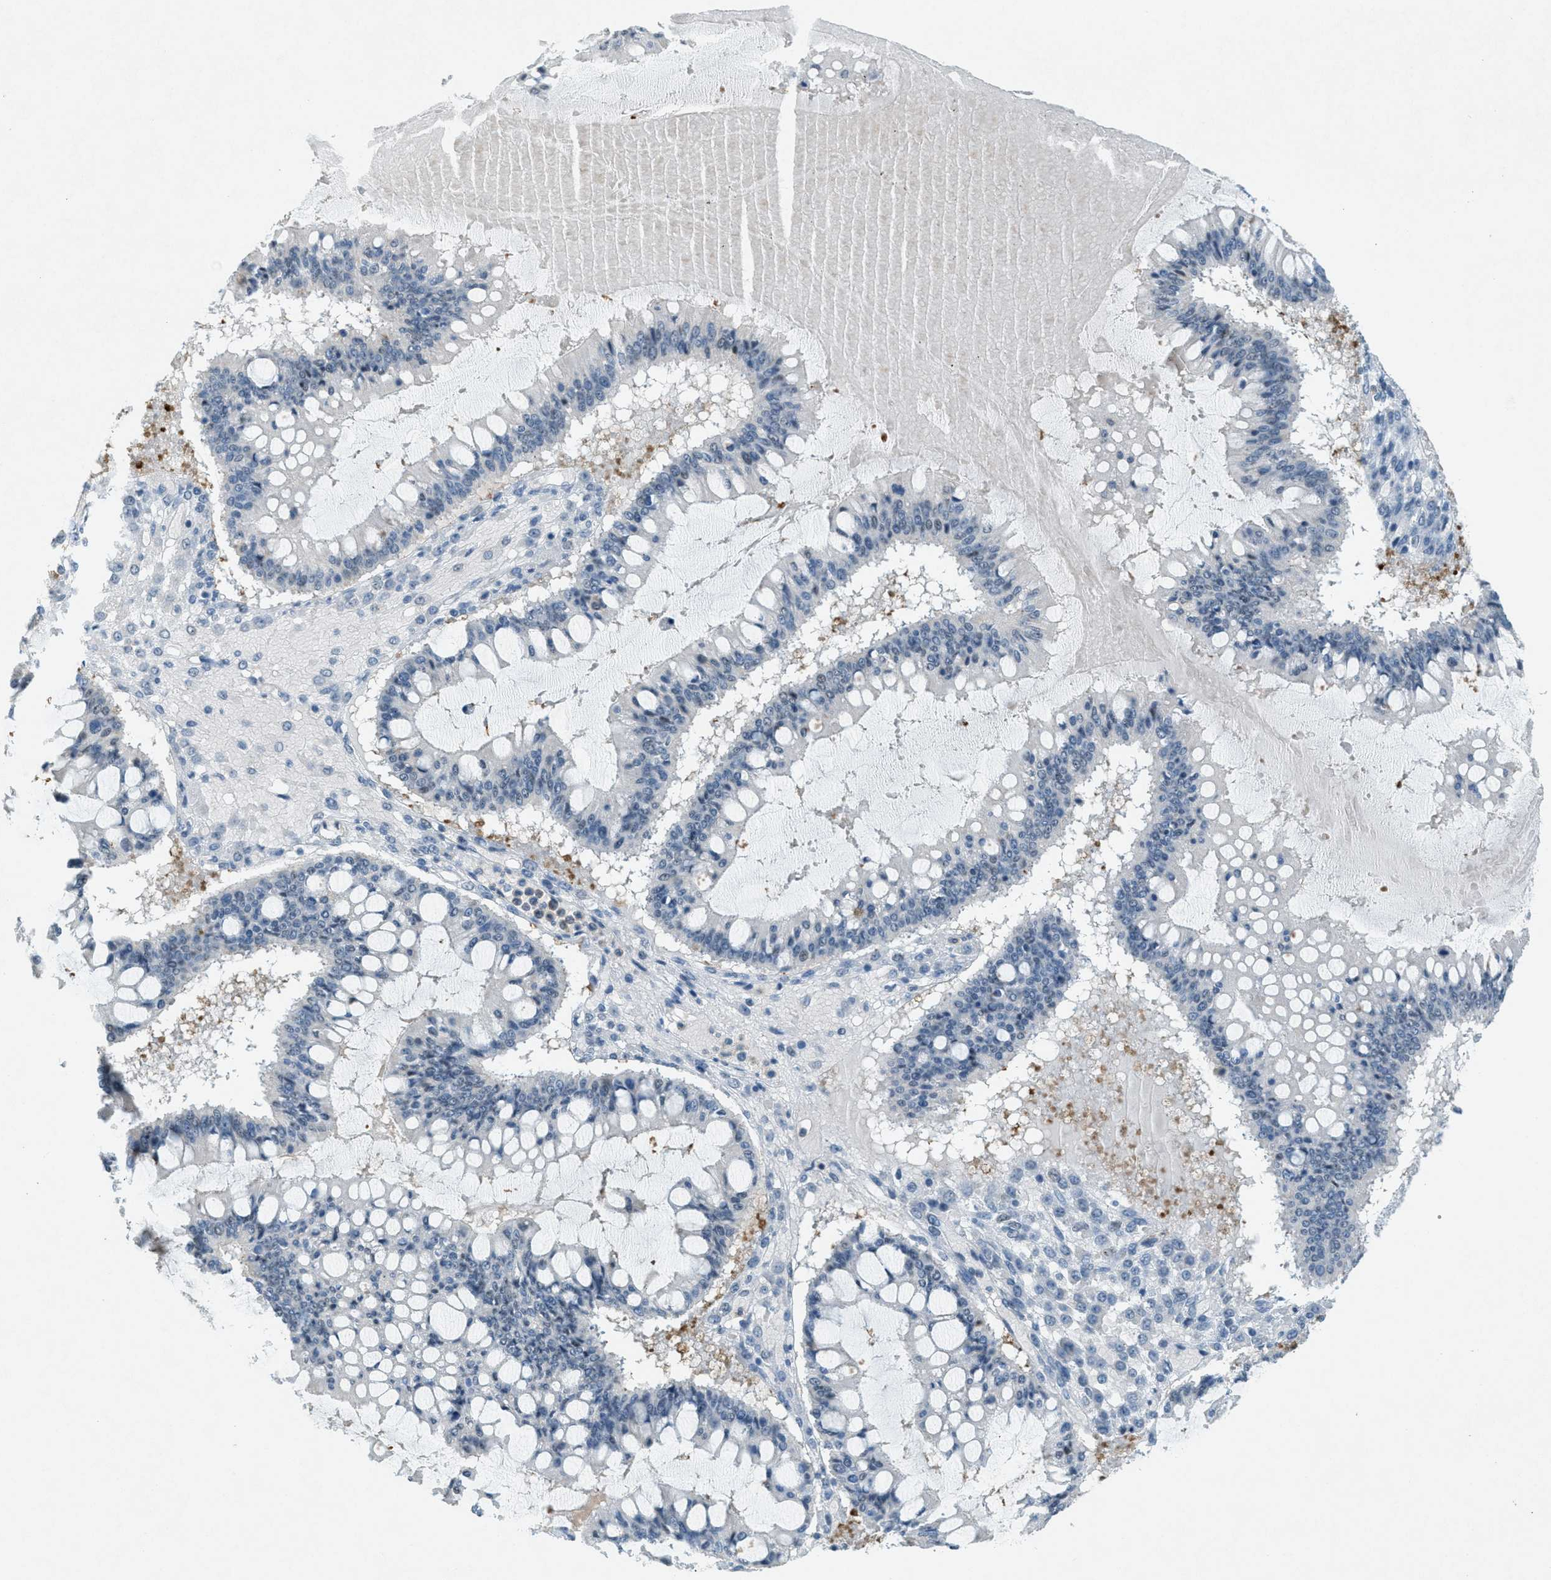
{"staining": {"intensity": "negative", "quantity": "none", "location": "none"}, "tissue": "ovarian cancer", "cell_type": "Tumor cells", "image_type": "cancer", "snomed": [{"axis": "morphology", "description": "Cystadenocarcinoma, mucinous, NOS"}, {"axis": "topography", "description": "Ovary"}], "caption": "Tumor cells show no significant protein expression in ovarian cancer (mucinous cystadenocarcinoma).", "gene": "FYN", "patient": {"sex": "female", "age": 73}}